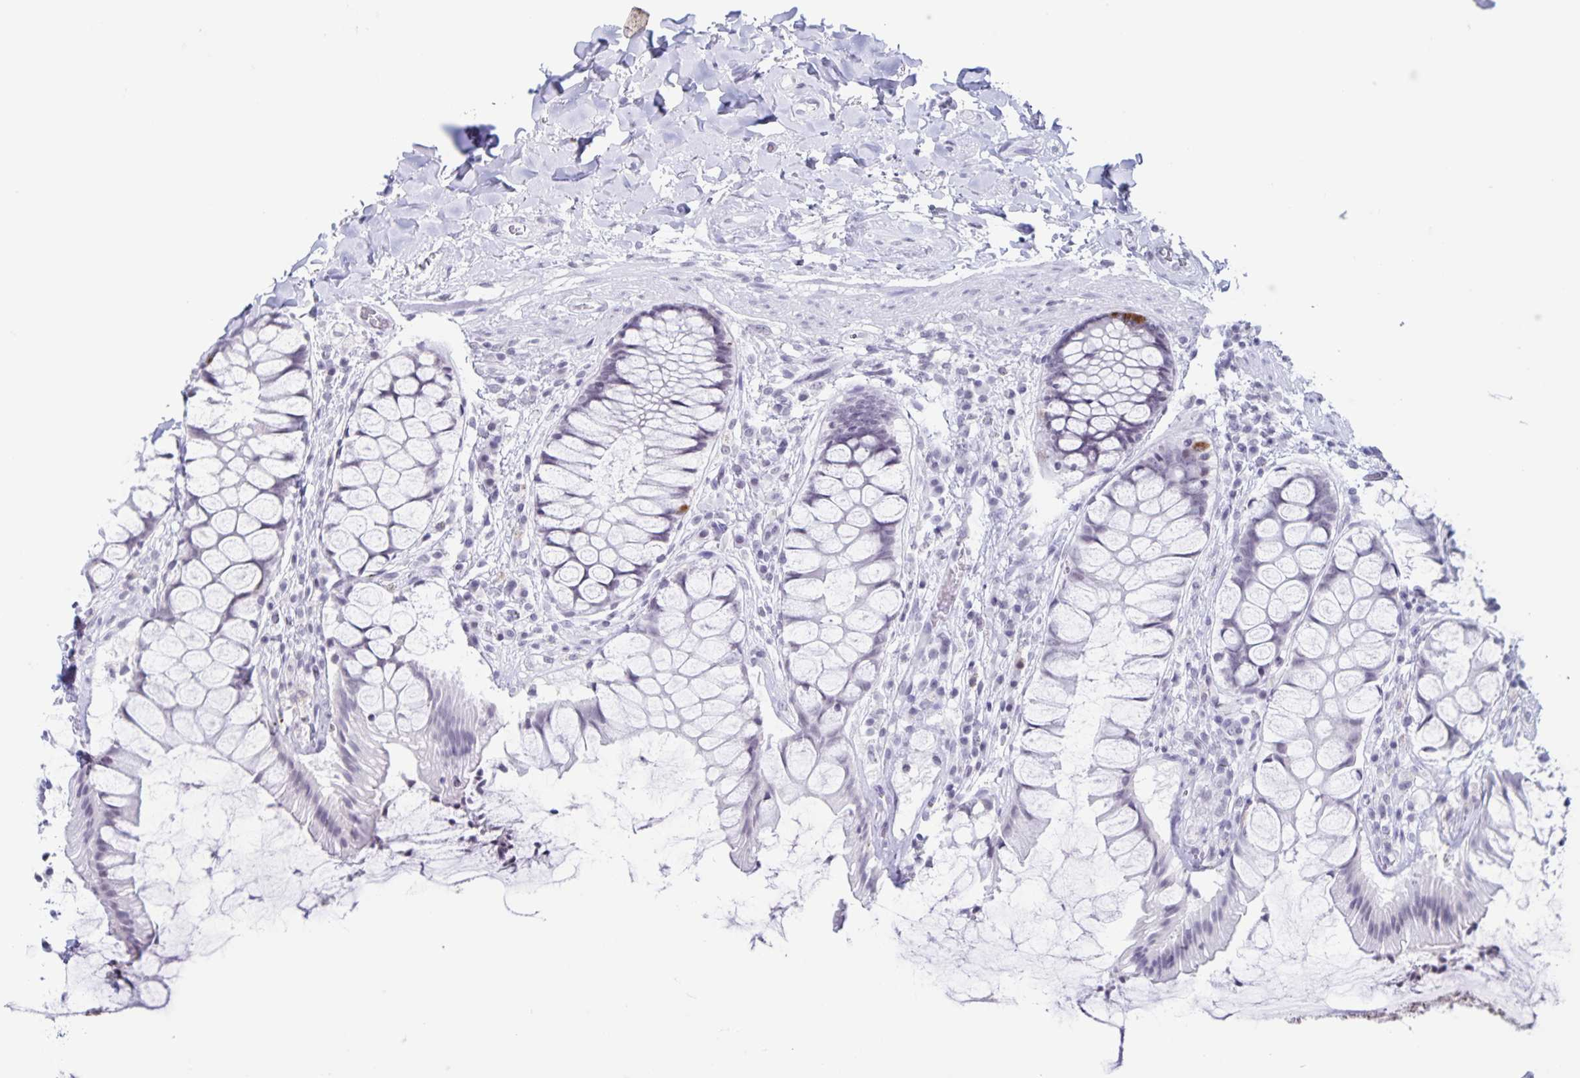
{"staining": {"intensity": "moderate", "quantity": "<25%", "location": "cytoplasmic/membranous"}, "tissue": "rectum", "cell_type": "Glandular cells", "image_type": "normal", "snomed": [{"axis": "morphology", "description": "Normal tissue, NOS"}, {"axis": "topography", "description": "Rectum"}], "caption": "DAB (3,3'-diaminobenzidine) immunohistochemical staining of normal human rectum shows moderate cytoplasmic/membranous protein staining in approximately <25% of glandular cells. (DAB (3,3'-diaminobenzidine) IHC, brown staining for protein, blue staining for nuclei).", "gene": "LCE6A", "patient": {"sex": "female", "age": 58}}